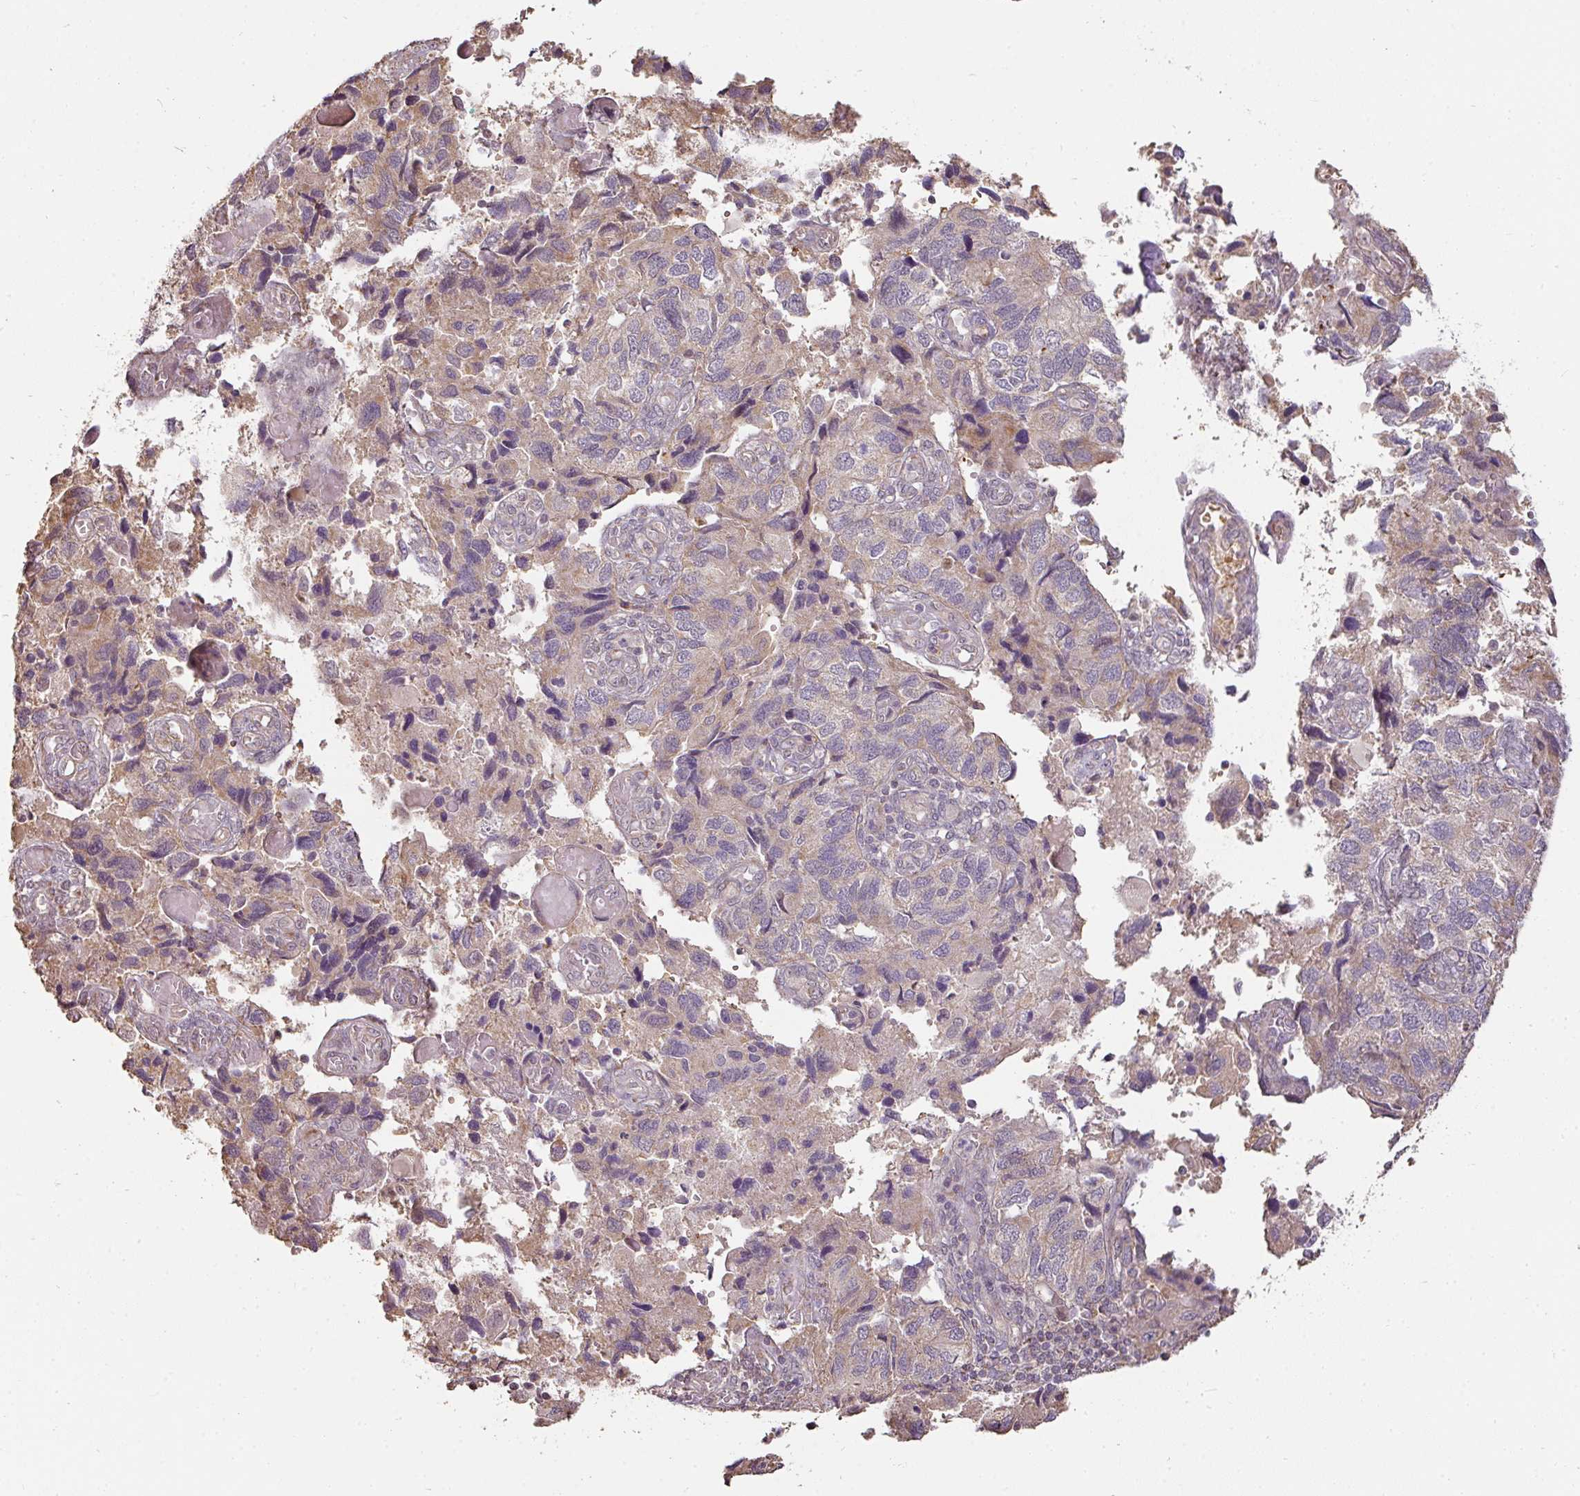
{"staining": {"intensity": "moderate", "quantity": "25%-75%", "location": "cytoplasmic/membranous"}, "tissue": "endometrial cancer", "cell_type": "Tumor cells", "image_type": "cancer", "snomed": [{"axis": "morphology", "description": "Carcinoma, NOS"}, {"axis": "topography", "description": "Uterus"}], "caption": "Carcinoma (endometrial) tissue reveals moderate cytoplasmic/membranous staining in approximately 25%-75% of tumor cells, visualized by immunohistochemistry.", "gene": "MYOM2", "patient": {"sex": "female", "age": 76}}